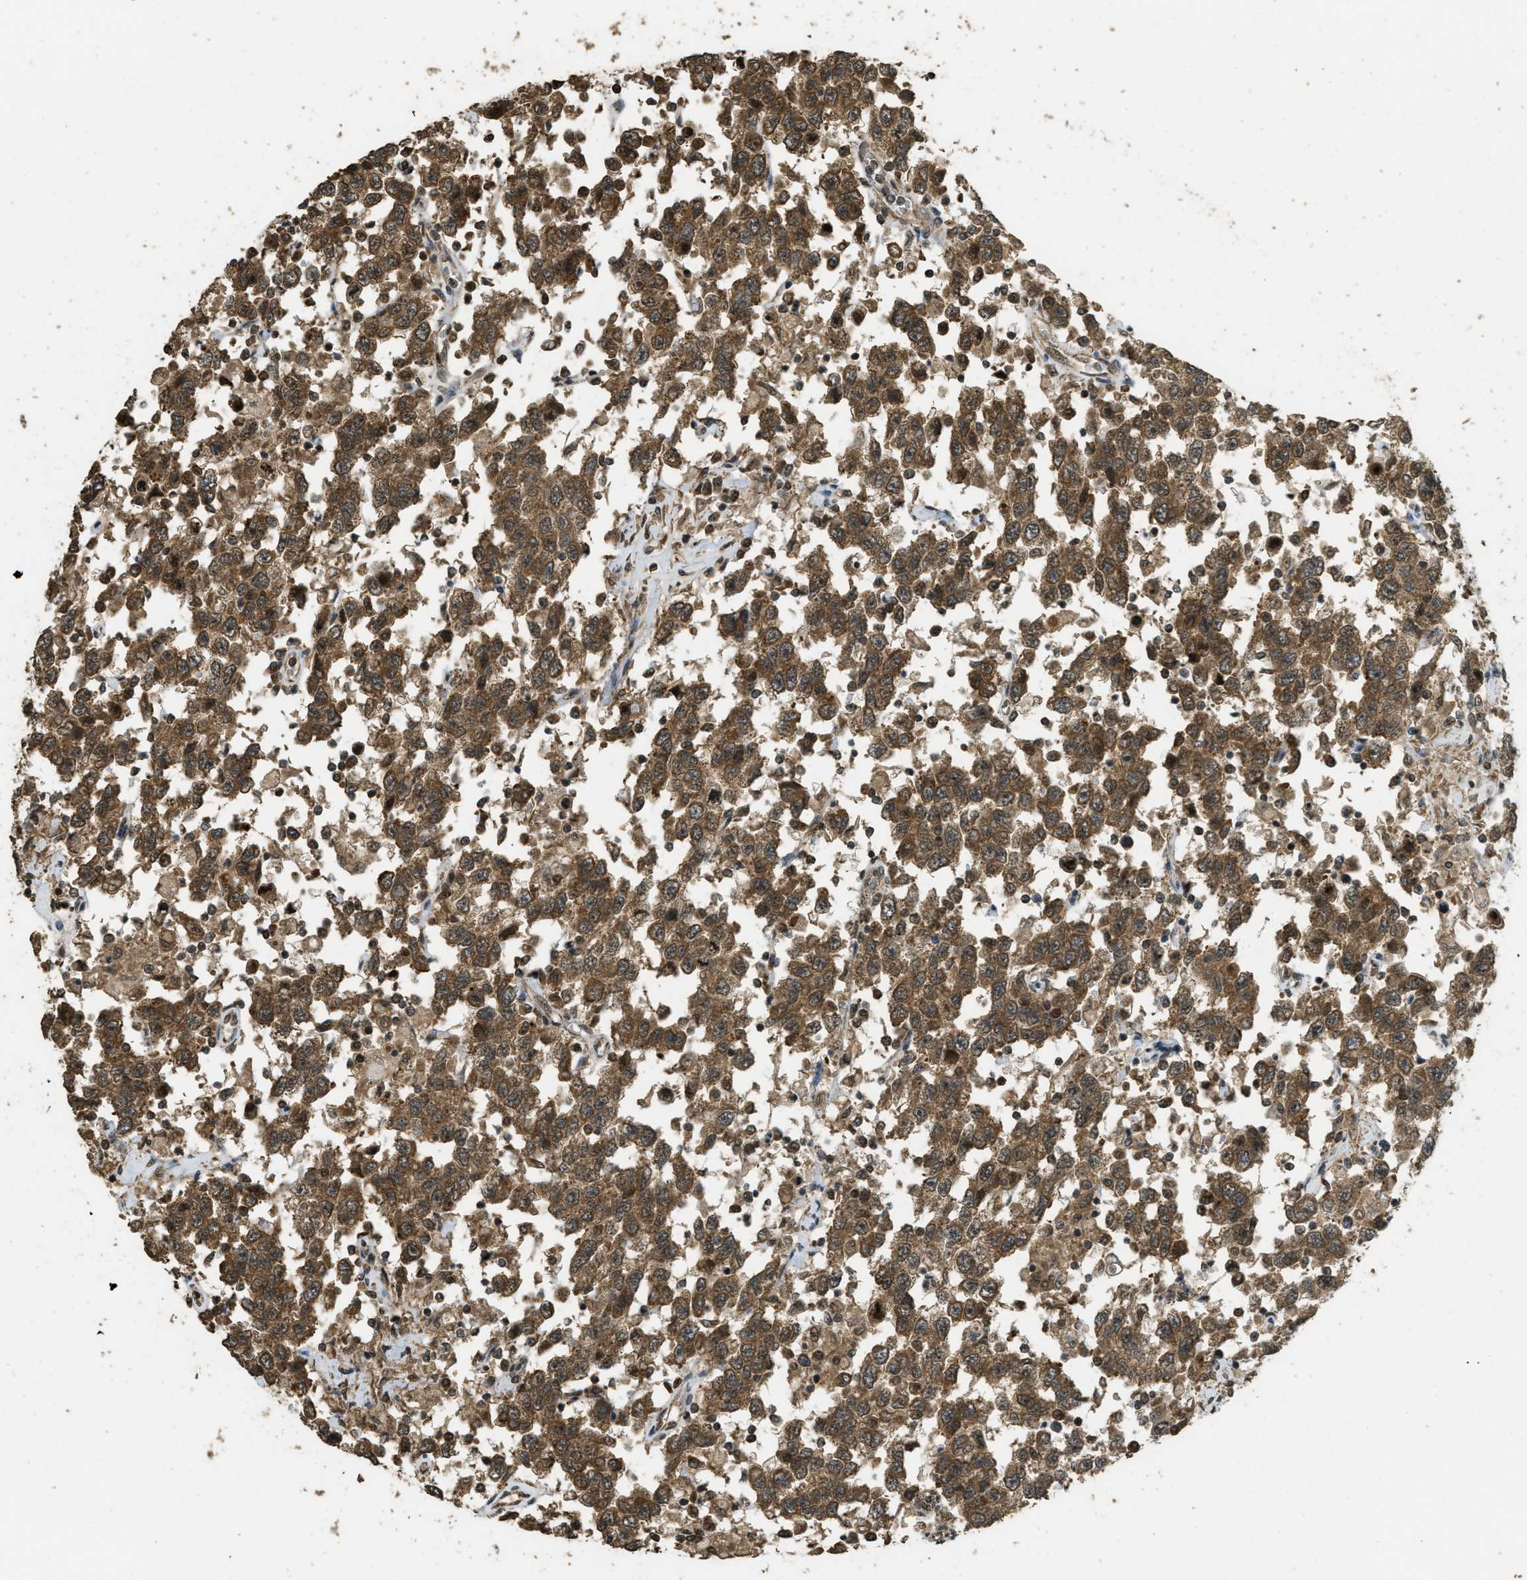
{"staining": {"intensity": "strong", "quantity": ">75%", "location": "cytoplasmic/membranous"}, "tissue": "testis cancer", "cell_type": "Tumor cells", "image_type": "cancer", "snomed": [{"axis": "morphology", "description": "Seminoma, NOS"}, {"axis": "topography", "description": "Testis"}], "caption": "Tumor cells demonstrate high levels of strong cytoplasmic/membranous staining in approximately >75% of cells in testis cancer.", "gene": "CTPS1", "patient": {"sex": "male", "age": 41}}